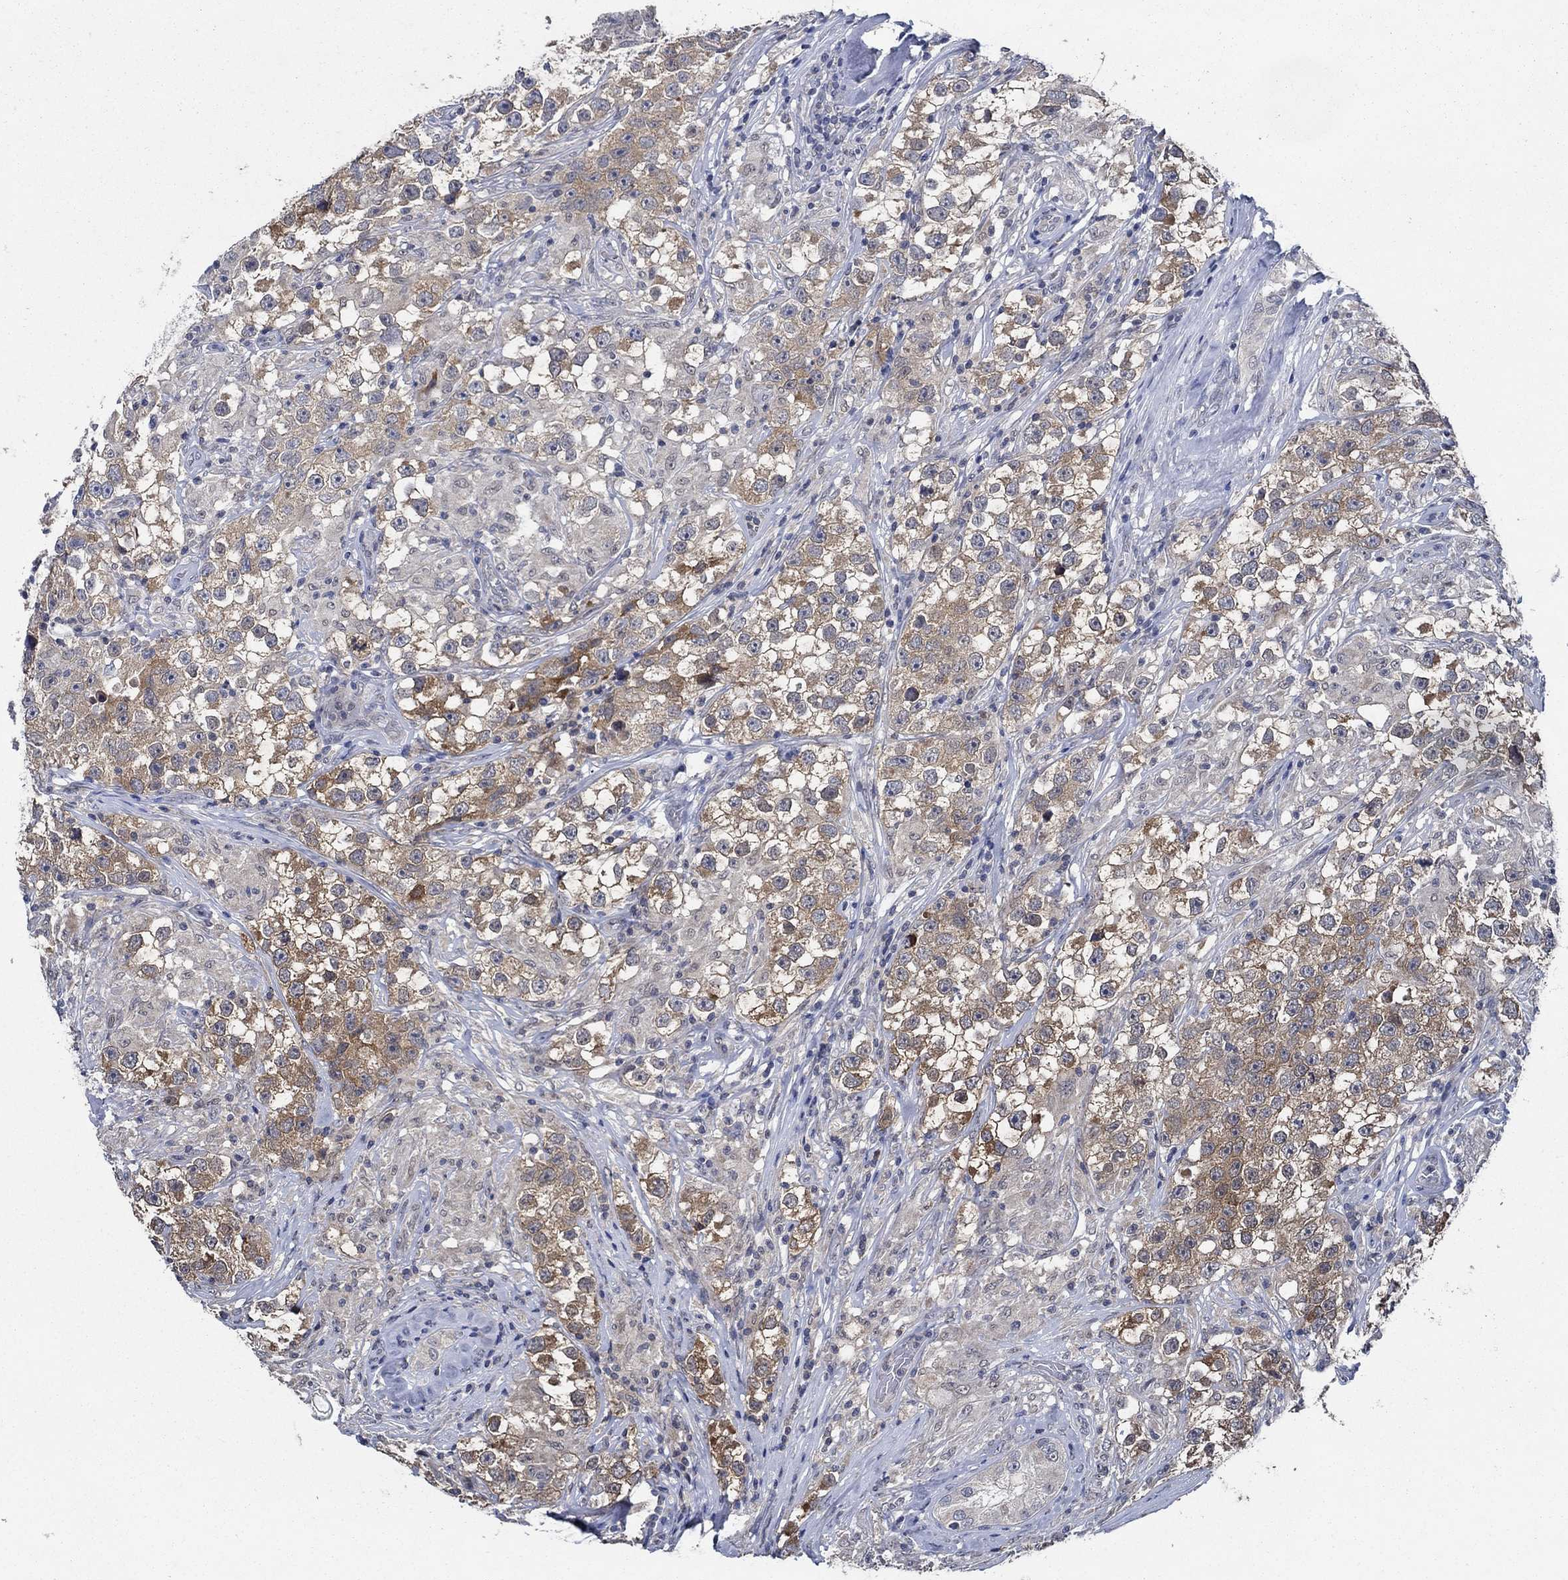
{"staining": {"intensity": "moderate", "quantity": "25%-75%", "location": "cytoplasmic/membranous"}, "tissue": "testis cancer", "cell_type": "Tumor cells", "image_type": "cancer", "snomed": [{"axis": "morphology", "description": "Seminoma, NOS"}, {"axis": "topography", "description": "Testis"}], "caption": "This micrograph reveals immunohistochemistry staining of human testis cancer (seminoma), with medium moderate cytoplasmic/membranous positivity in about 25%-75% of tumor cells.", "gene": "DACT1", "patient": {"sex": "male", "age": 46}}